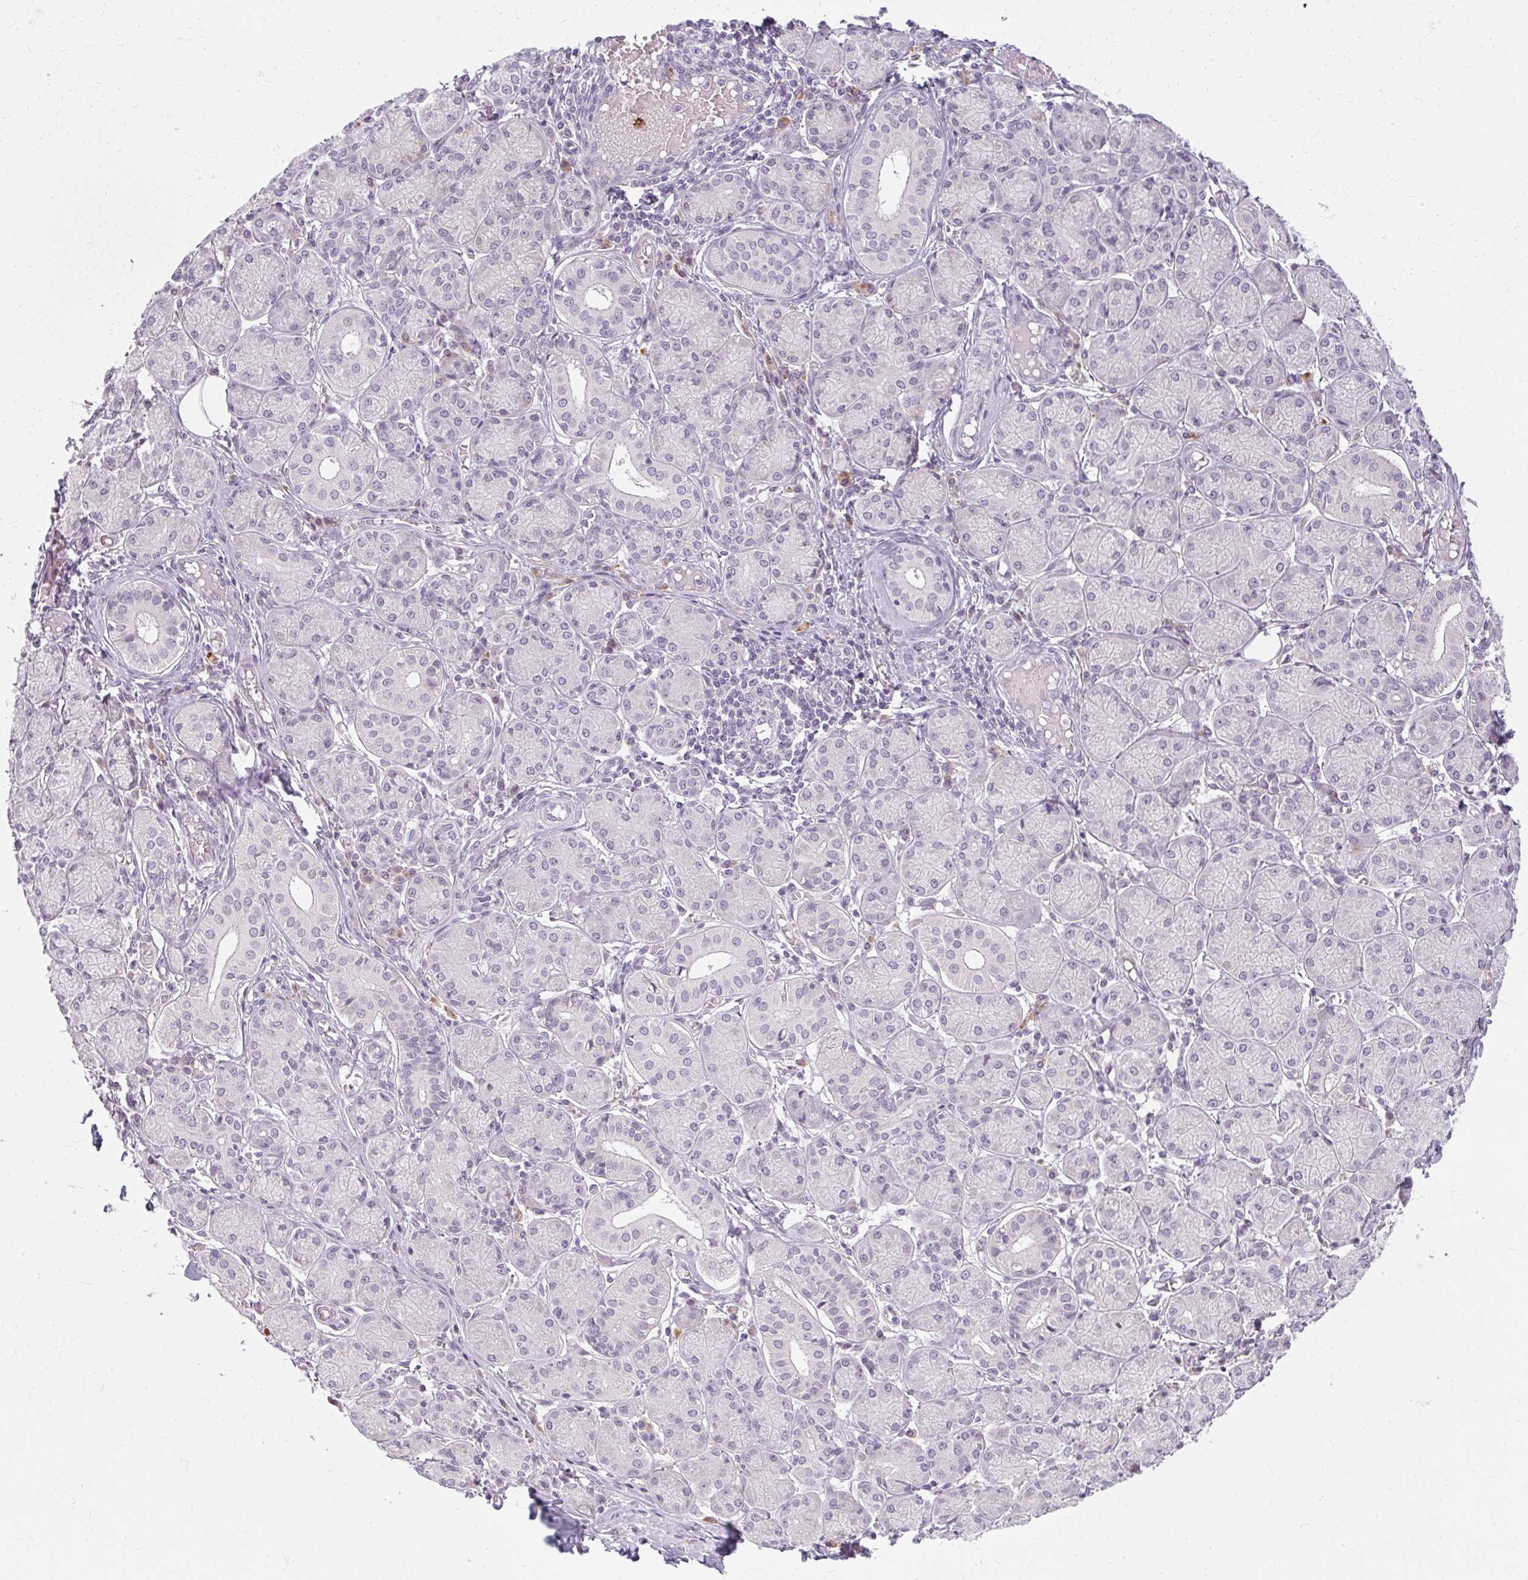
{"staining": {"intensity": "negative", "quantity": "none", "location": "none"}, "tissue": "salivary gland", "cell_type": "Glandular cells", "image_type": "normal", "snomed": [{"axis": "morphology", "description": "Normal tissue, NOS"}, {"axis": "topography", "description": "Salivary gland"}], "caption": "A high-resolution histopathology image shows immunohistochemistry staining of unremarkable salivary gland, which exhibits no significant positivity in glandular cells.", "gene": "ZFYVE26", "patient": {"sex": "female", "age": 24}}